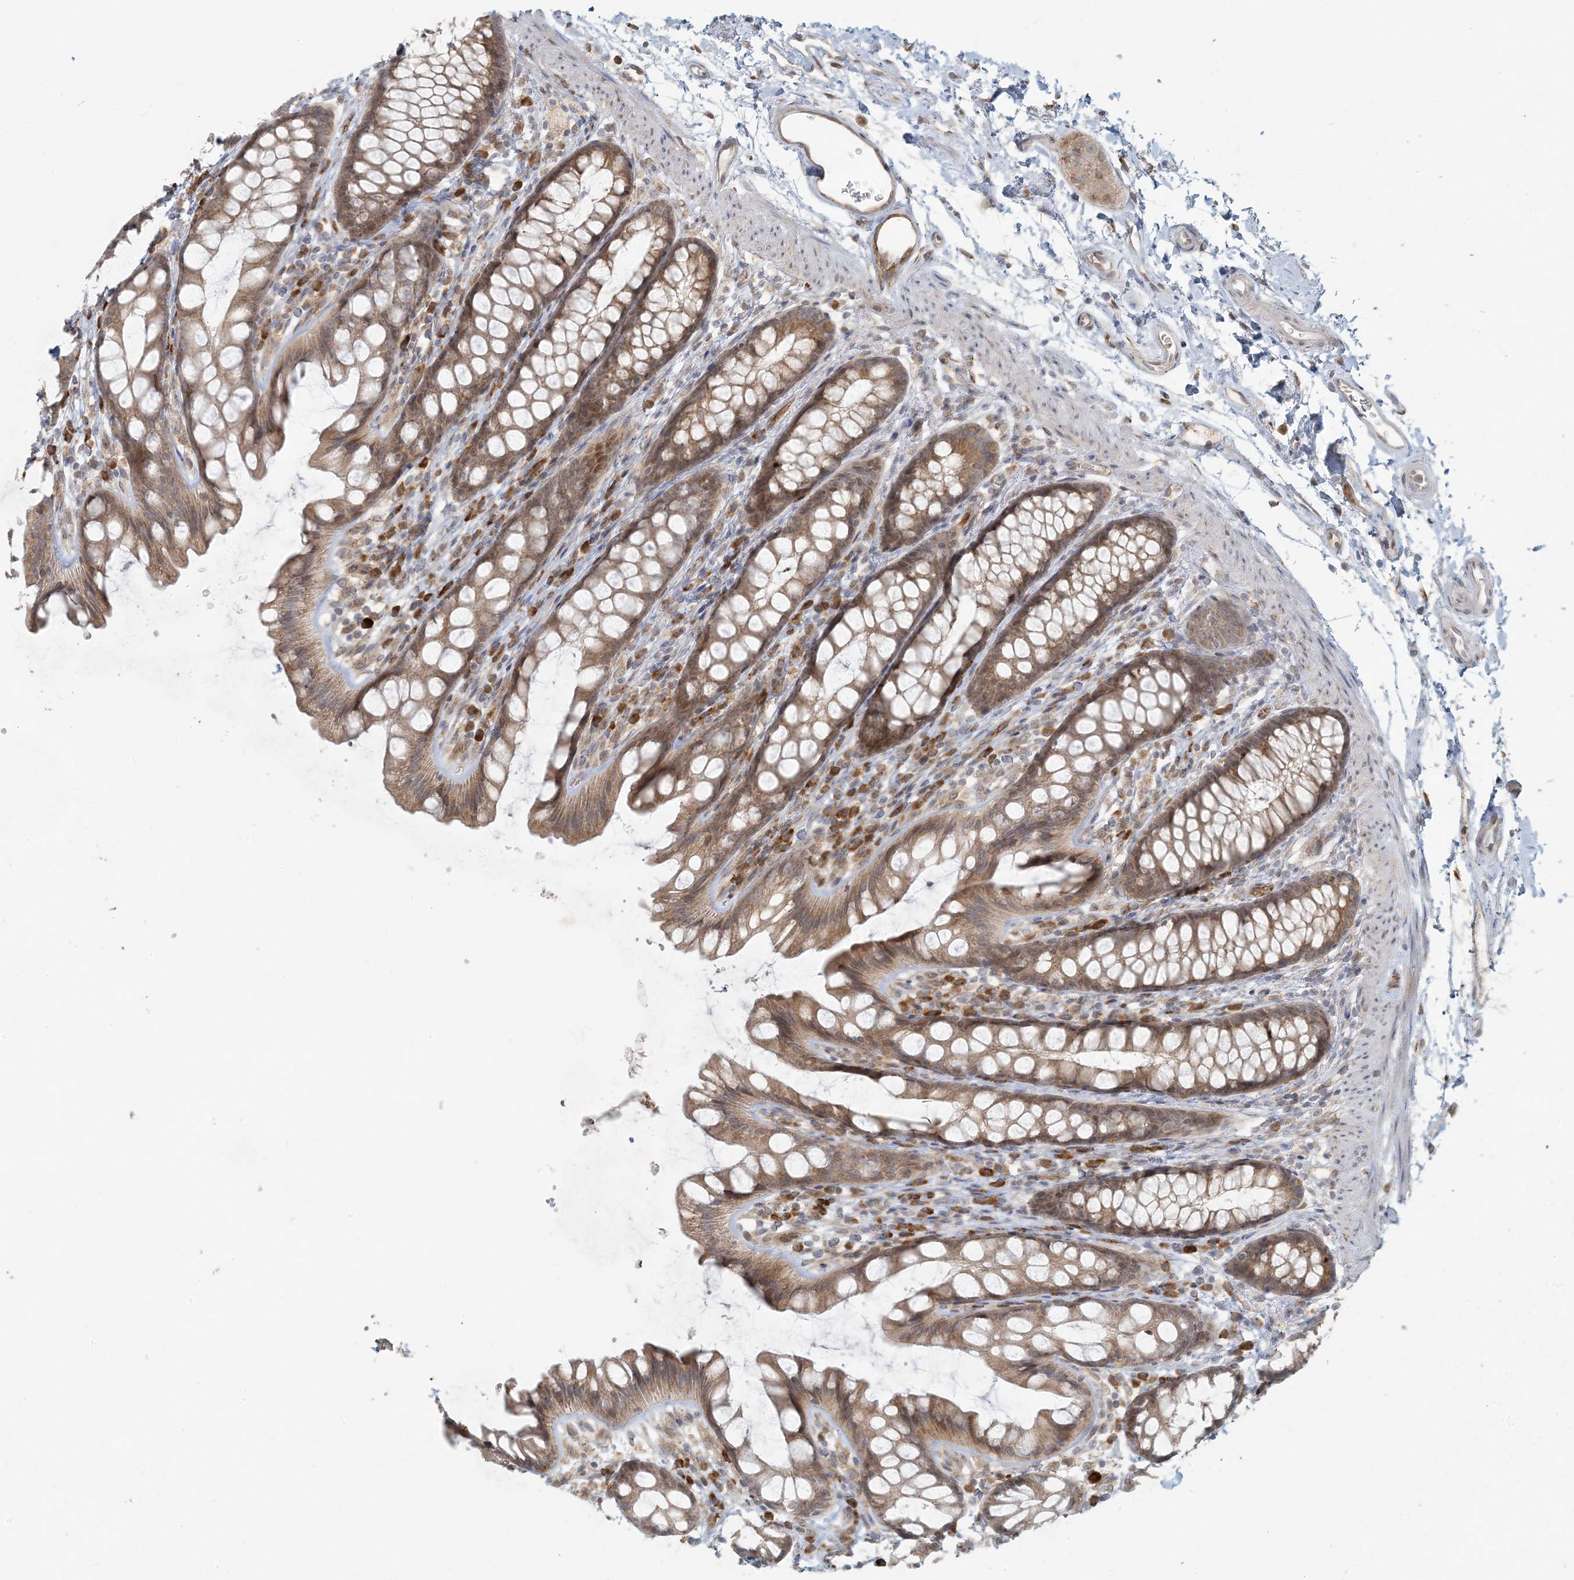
{"staining": {"intensity": "moderate", "quantity": ">75%", "location": "cytoplasmic/membranous"}, "tissue": "rectum", "cell_type": "Glandular cells", "image_type": "normal", "snomed": [{"axis": "morphology", "description": "Normal tissue, NOS"}, {"axis": "topography", "description": "Rectum"}], "caption": "Approximately >75% of glandular cells in unremarkable rectum demonstrate moderate cytoplasmic/membranous protein staining as visualized by brown immunohistochemical staining.", "gene": "HACL1", "patient": {"sex": "female", "age": 65}}